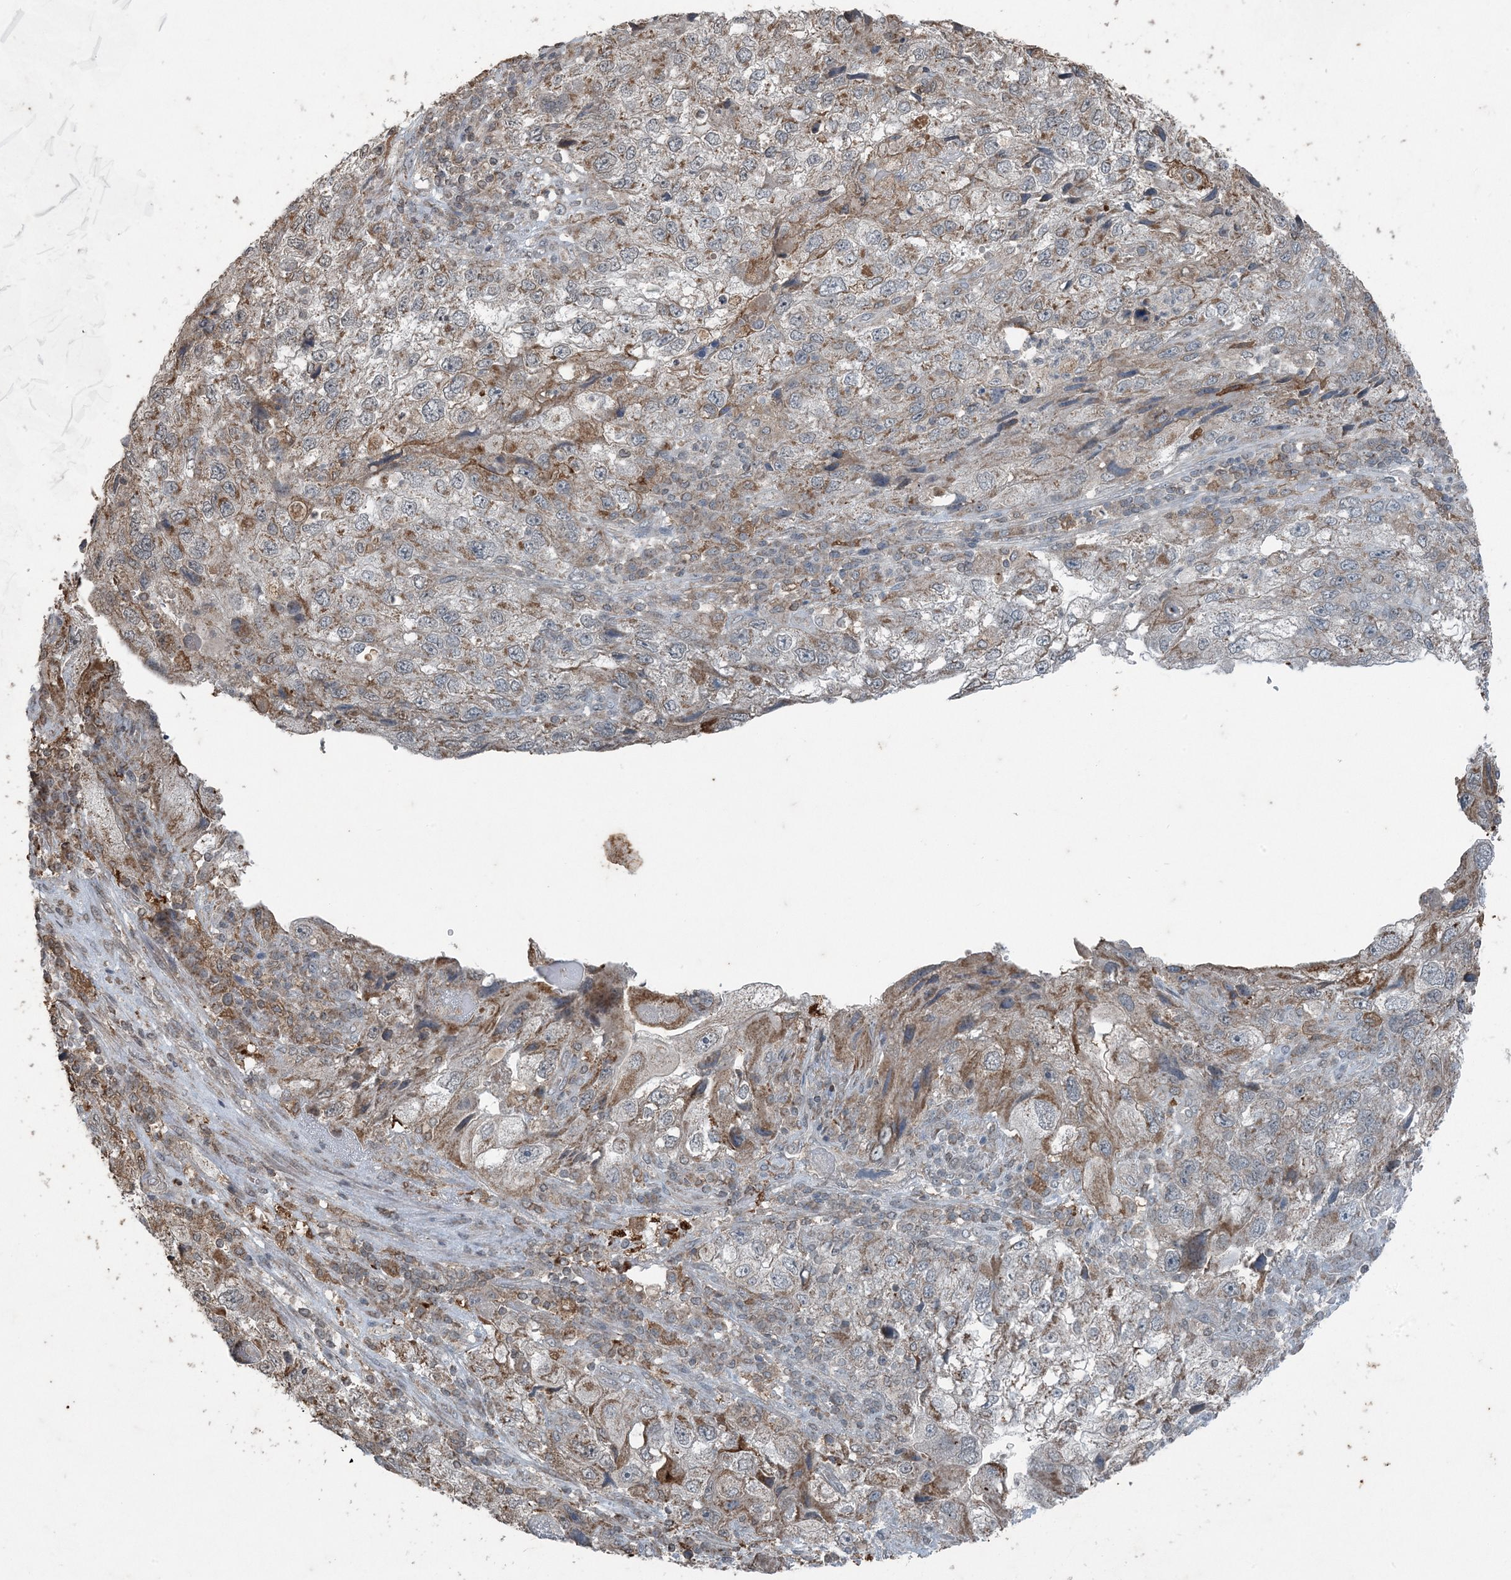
{"staining": {"intensity": "weak", "quantity": "25%-75%", "location": "cytoplasmic/membranous"}, "tissue": "endometrial cancer", "cell_type": "Tumor cells", "image_type": "cancer", "snomed": [{"axis": "morphology", "description": "Adenocarcinoma, NOS"}, {"axis": "topography", "description": "Endometrium"}], "caption": "The histopathology image exhibits a brown stain indicating the presence of a protein in the cytoplasmic/membranous of tumor cells in endometrial adenocarcinoma.", "gene": "GNL1", "patient": {"sex": "female", "age": 49}}